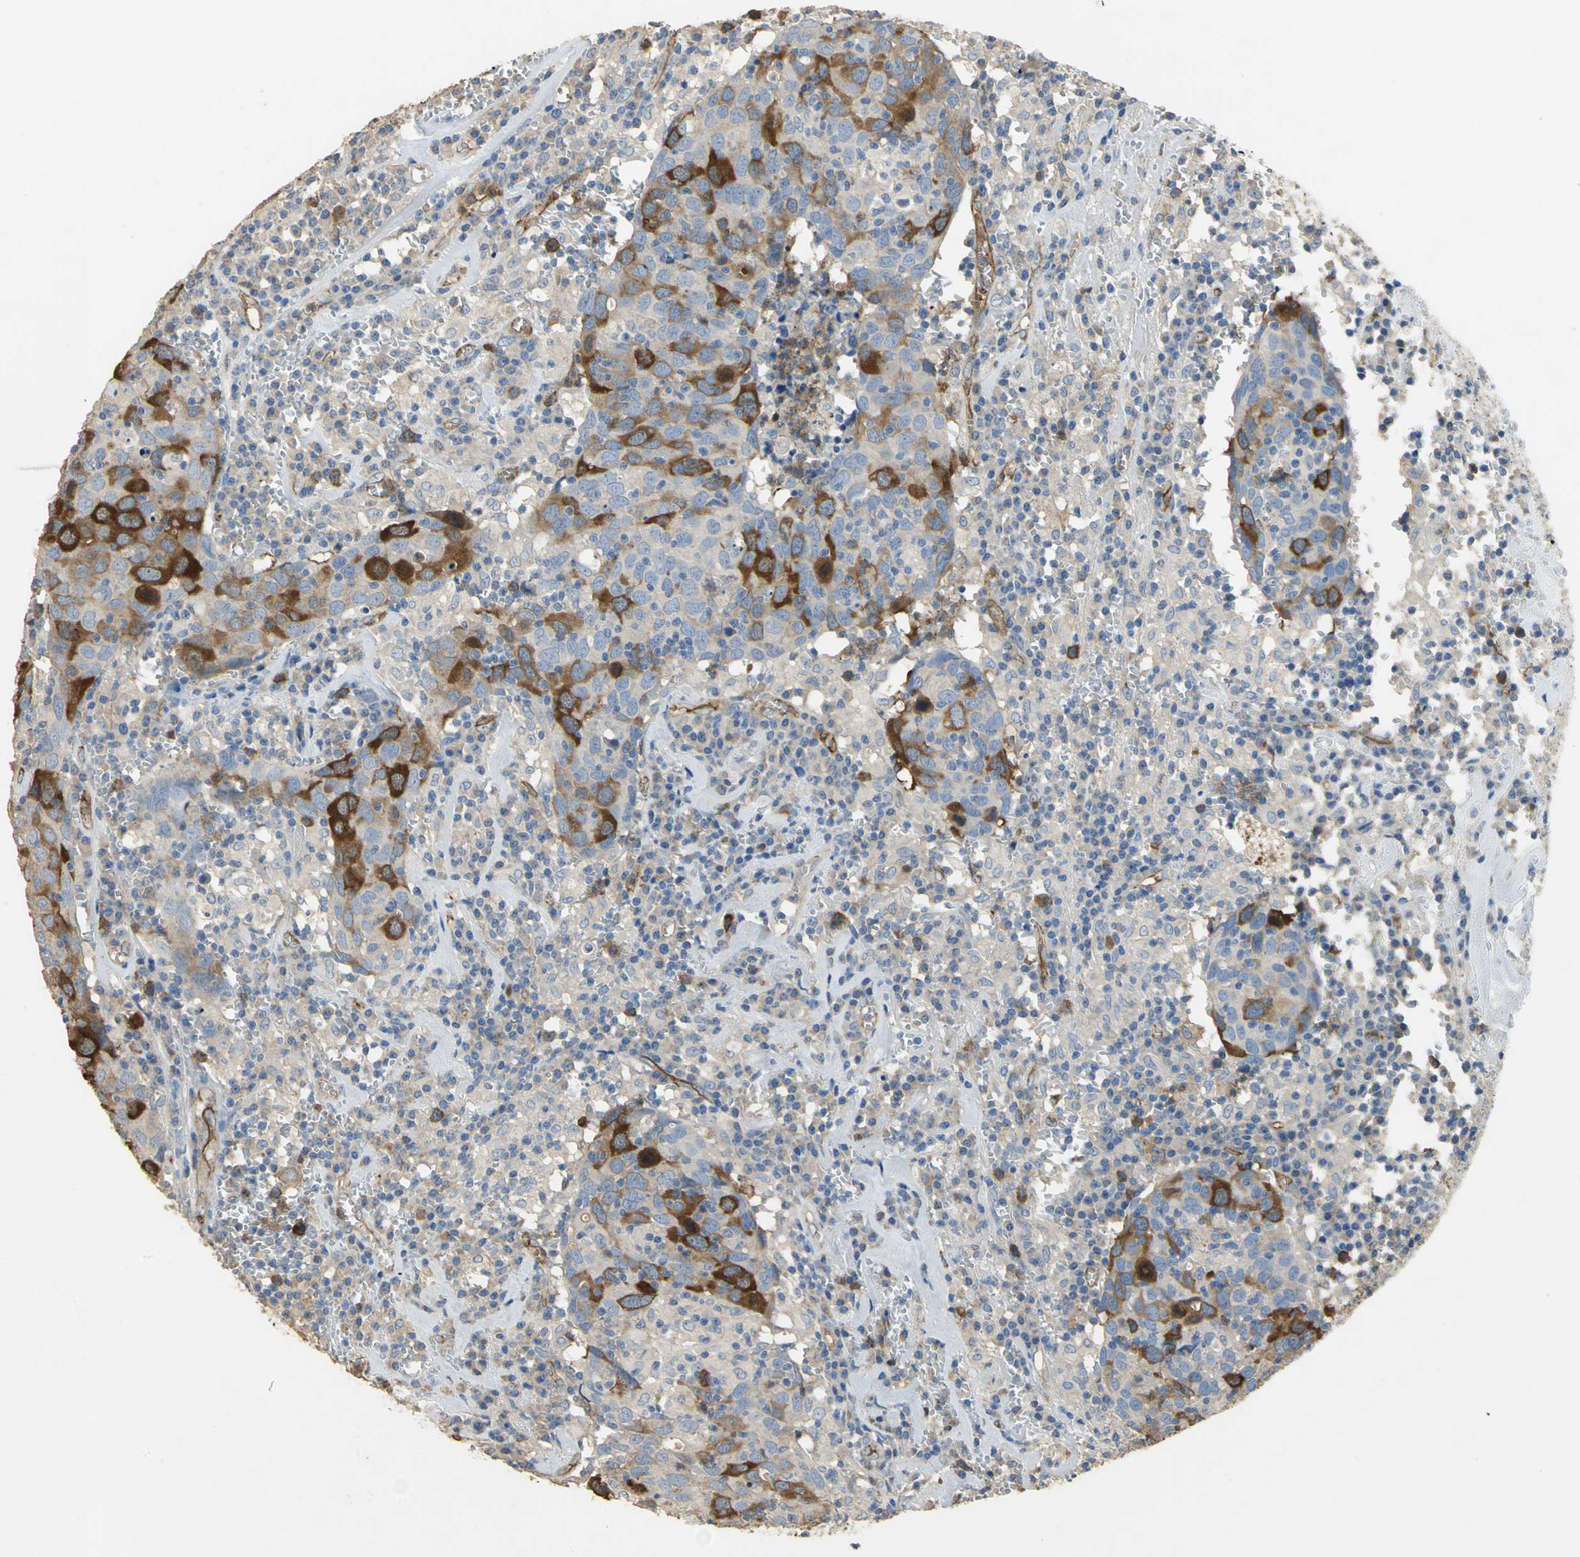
{"staining": {"intensity": "strong", "quantity": "25%-75%", "location": "cytoplasmic/membranous"}, "tissue": "head and neck cancer", "cell_type": "Tumor cells", "image_type": "cancer", "snomed": [{"axis": "morphology", "description": "Adenocarcinoma, NOS"}, {"axis": "topography", "description": "Salivary gland"}, {"axis": "topography", "description": "Head-Neck"}], "caption": "The histopathology image demonstrates staining of head and neck cancer (adenocarcinoma), revealing strong cytoplasmic/membranous protein positivity (brown color) within tumor cells.", "gene": "DLGAP5", "patient": {"sex": "female", "age": 65}}